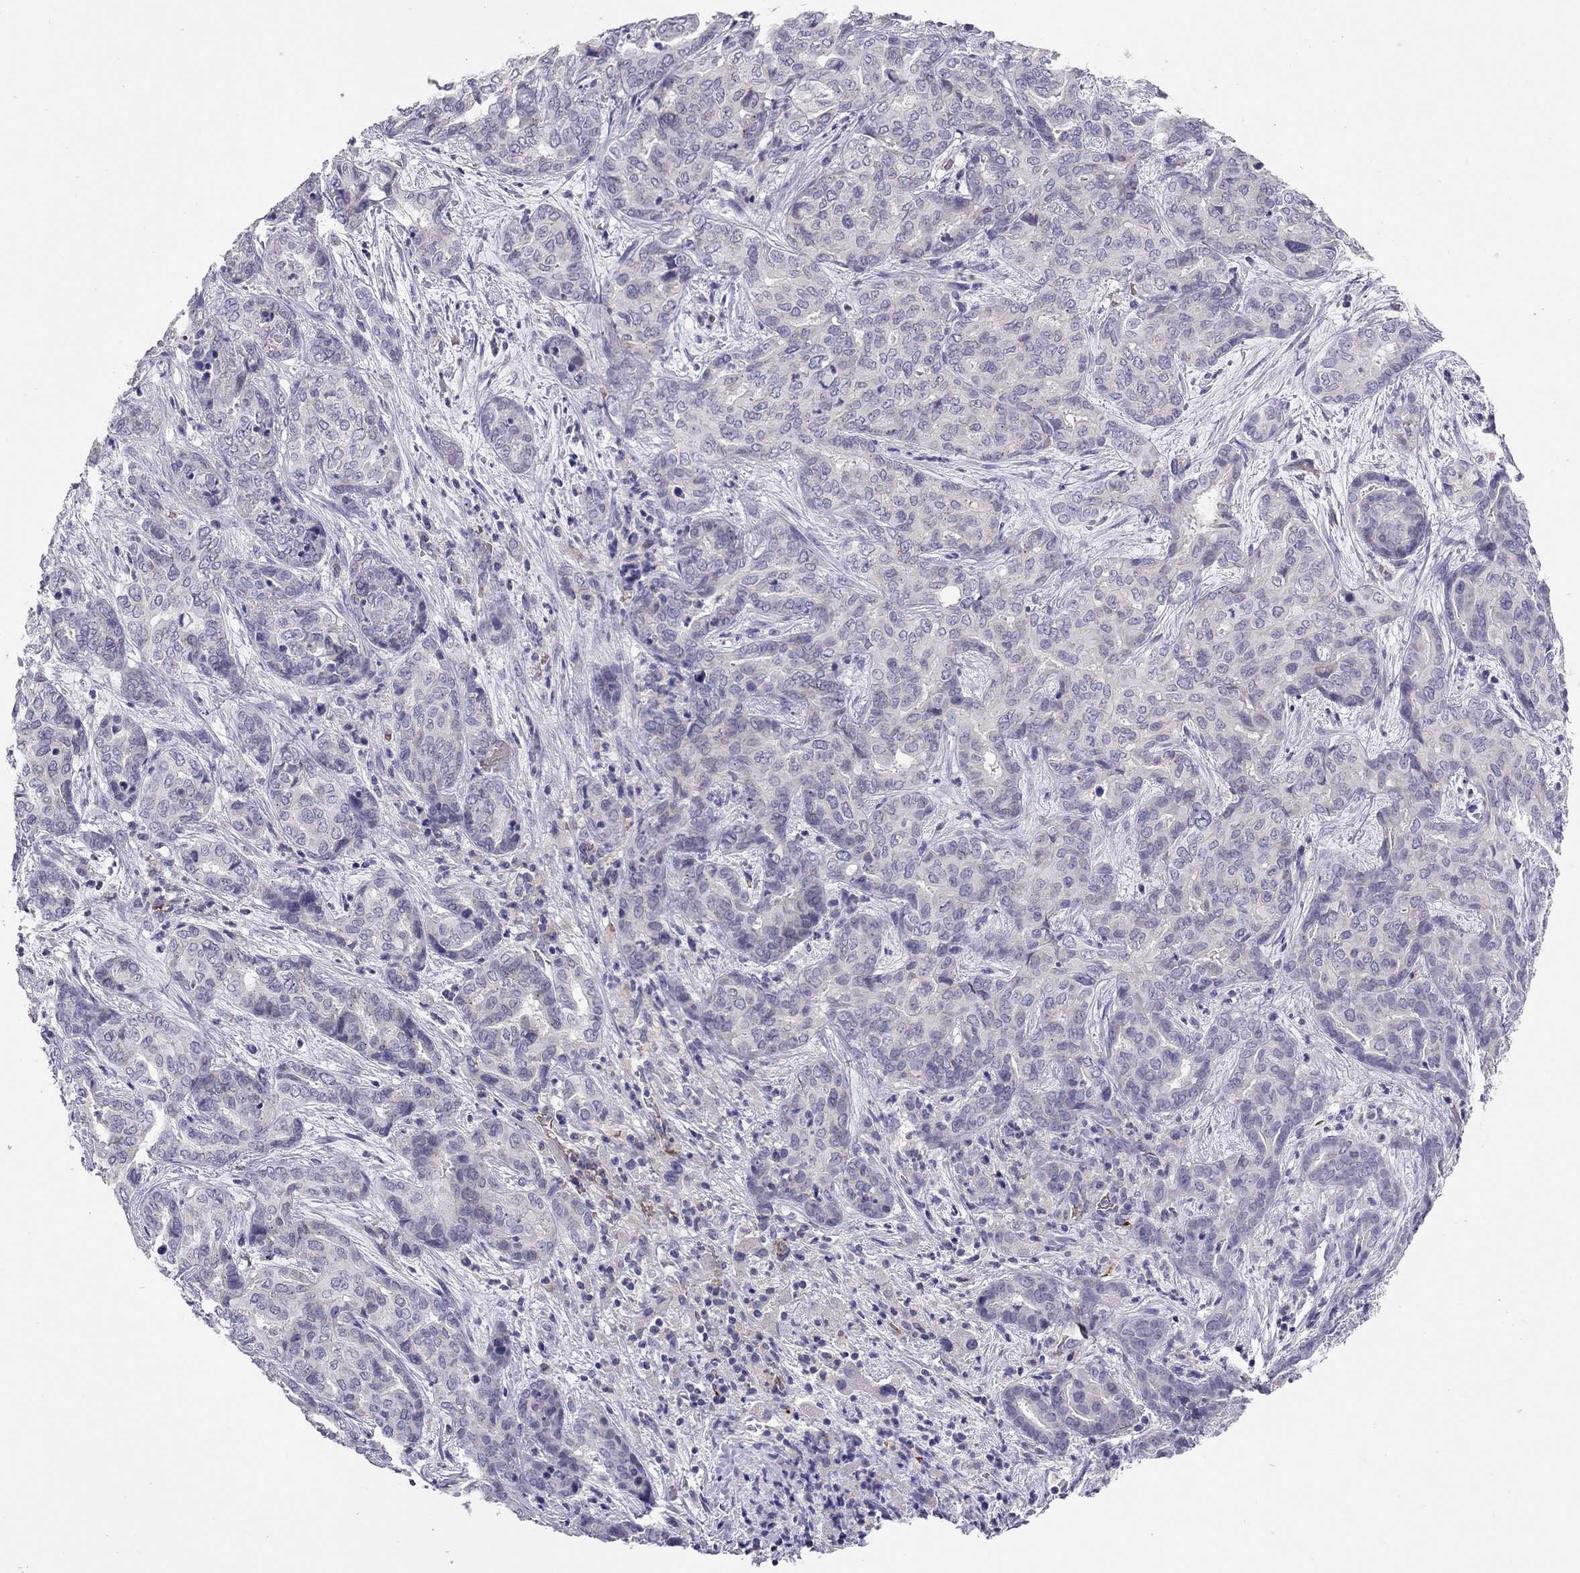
{"staining": {"intensity": "negative", "quantity": "none", "location": "none"}, "tissue": "liver cancer", "cell_type": "Tumor cells", "image_type": "cancer", "snomed": [{"axis": "morphology", "description": "Cholangiocarcinoma"}, {"axis": "topography", "description": "Liver"}], "caption": "The histopathology image demonstrates no significant expression in tumor cells of liver cancer (cholangiocarcinoma). (Stains: DAB (3,3'-diaminobenzidine) immunohistochemistry with hematoxylin counter stain, Microscopy: brightfield microscopy at high magnification).", "gene": "FRMD1", "patient": {"sex": "female", "age": 64}}